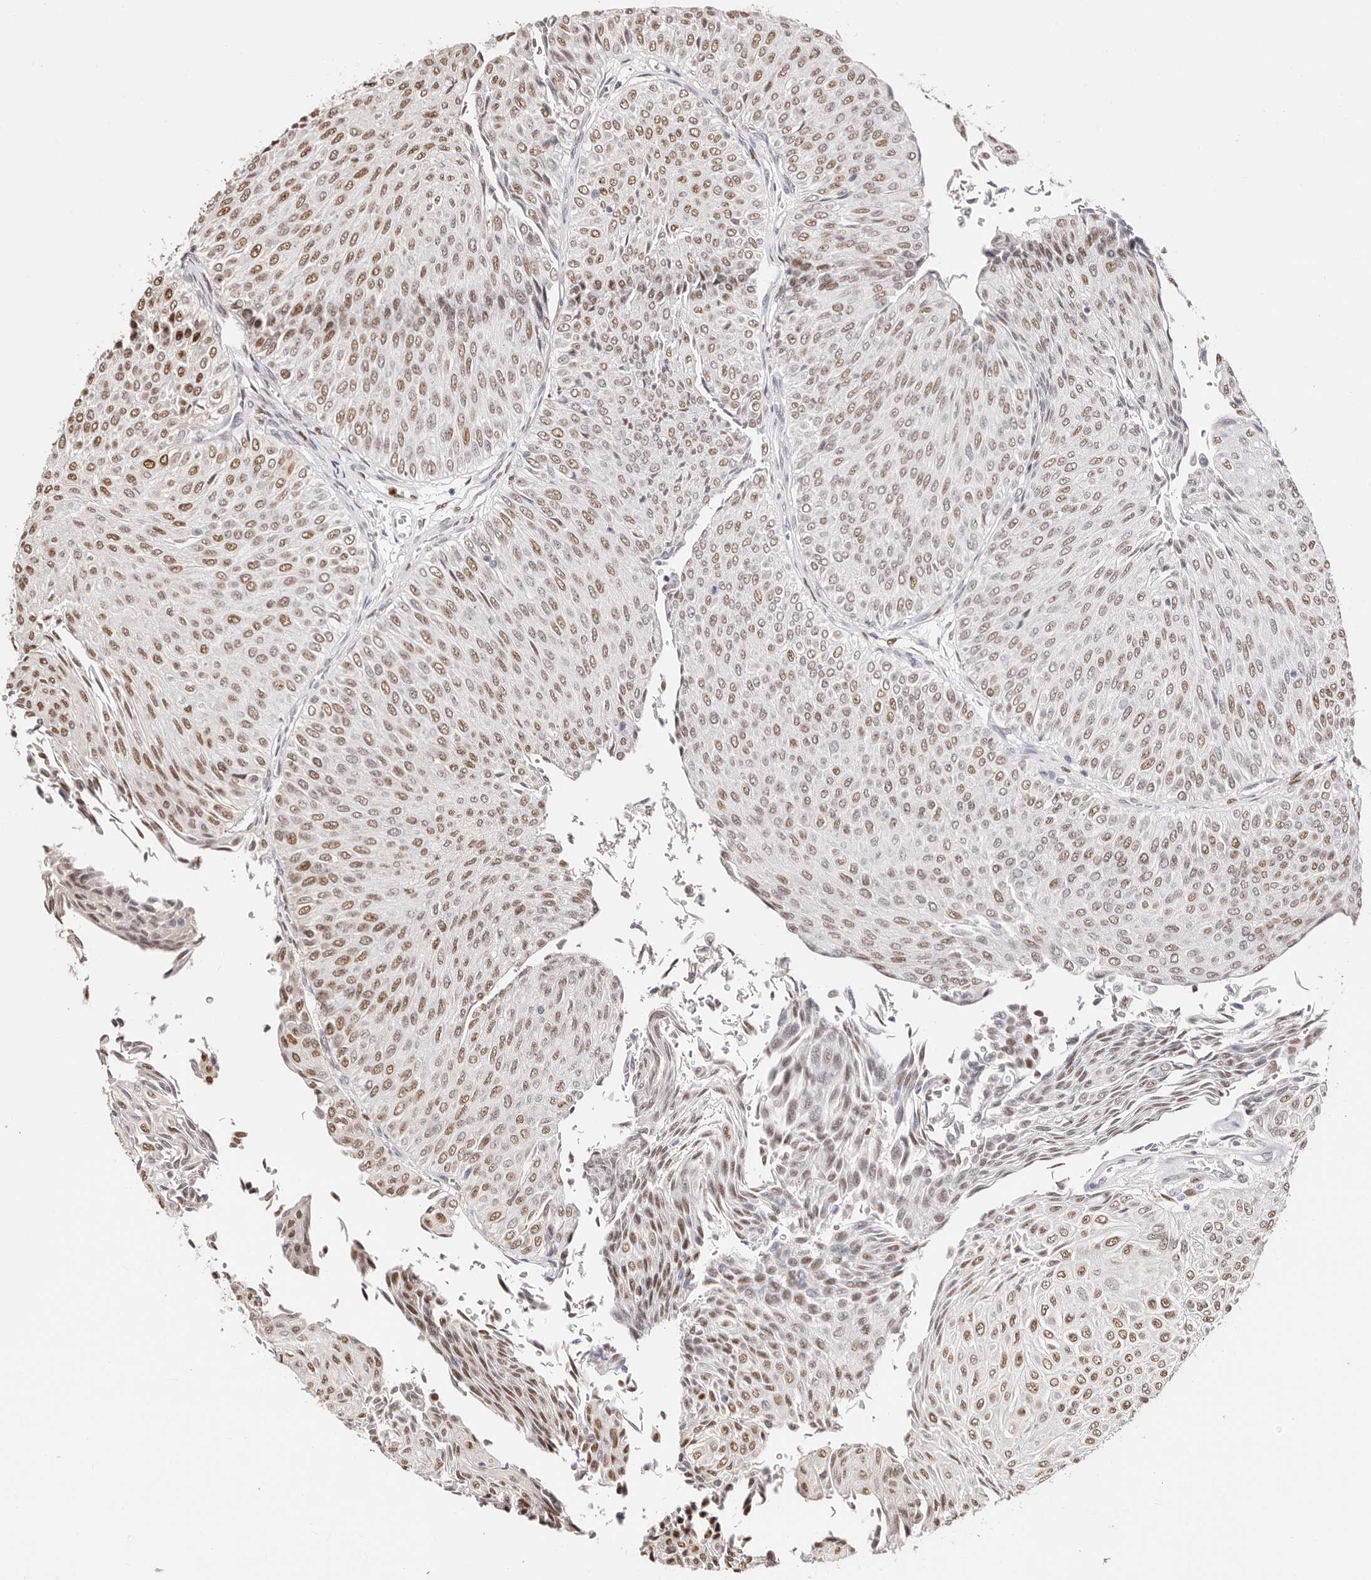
{"staining": {"intensity": "moderate", "quantity": ">75%", "location": "nuclear"}, "tissue": "urothelial cancer", "cell_type": "Tumor cells", "image_type": "cancer", "snomed": [{"axis": "morphology", "description": "Urothelial carcinoma, Low grade"}, {"axis": "topography", "description": "Urinary bladder"}], "caption": "Protein expression analysis of urothelial carcinoma (low-grade) displays moderate nuclear staining in about >75% of tumor cells.", "gene": "TKT", "patient": {"sex": "male", "age": 78}}